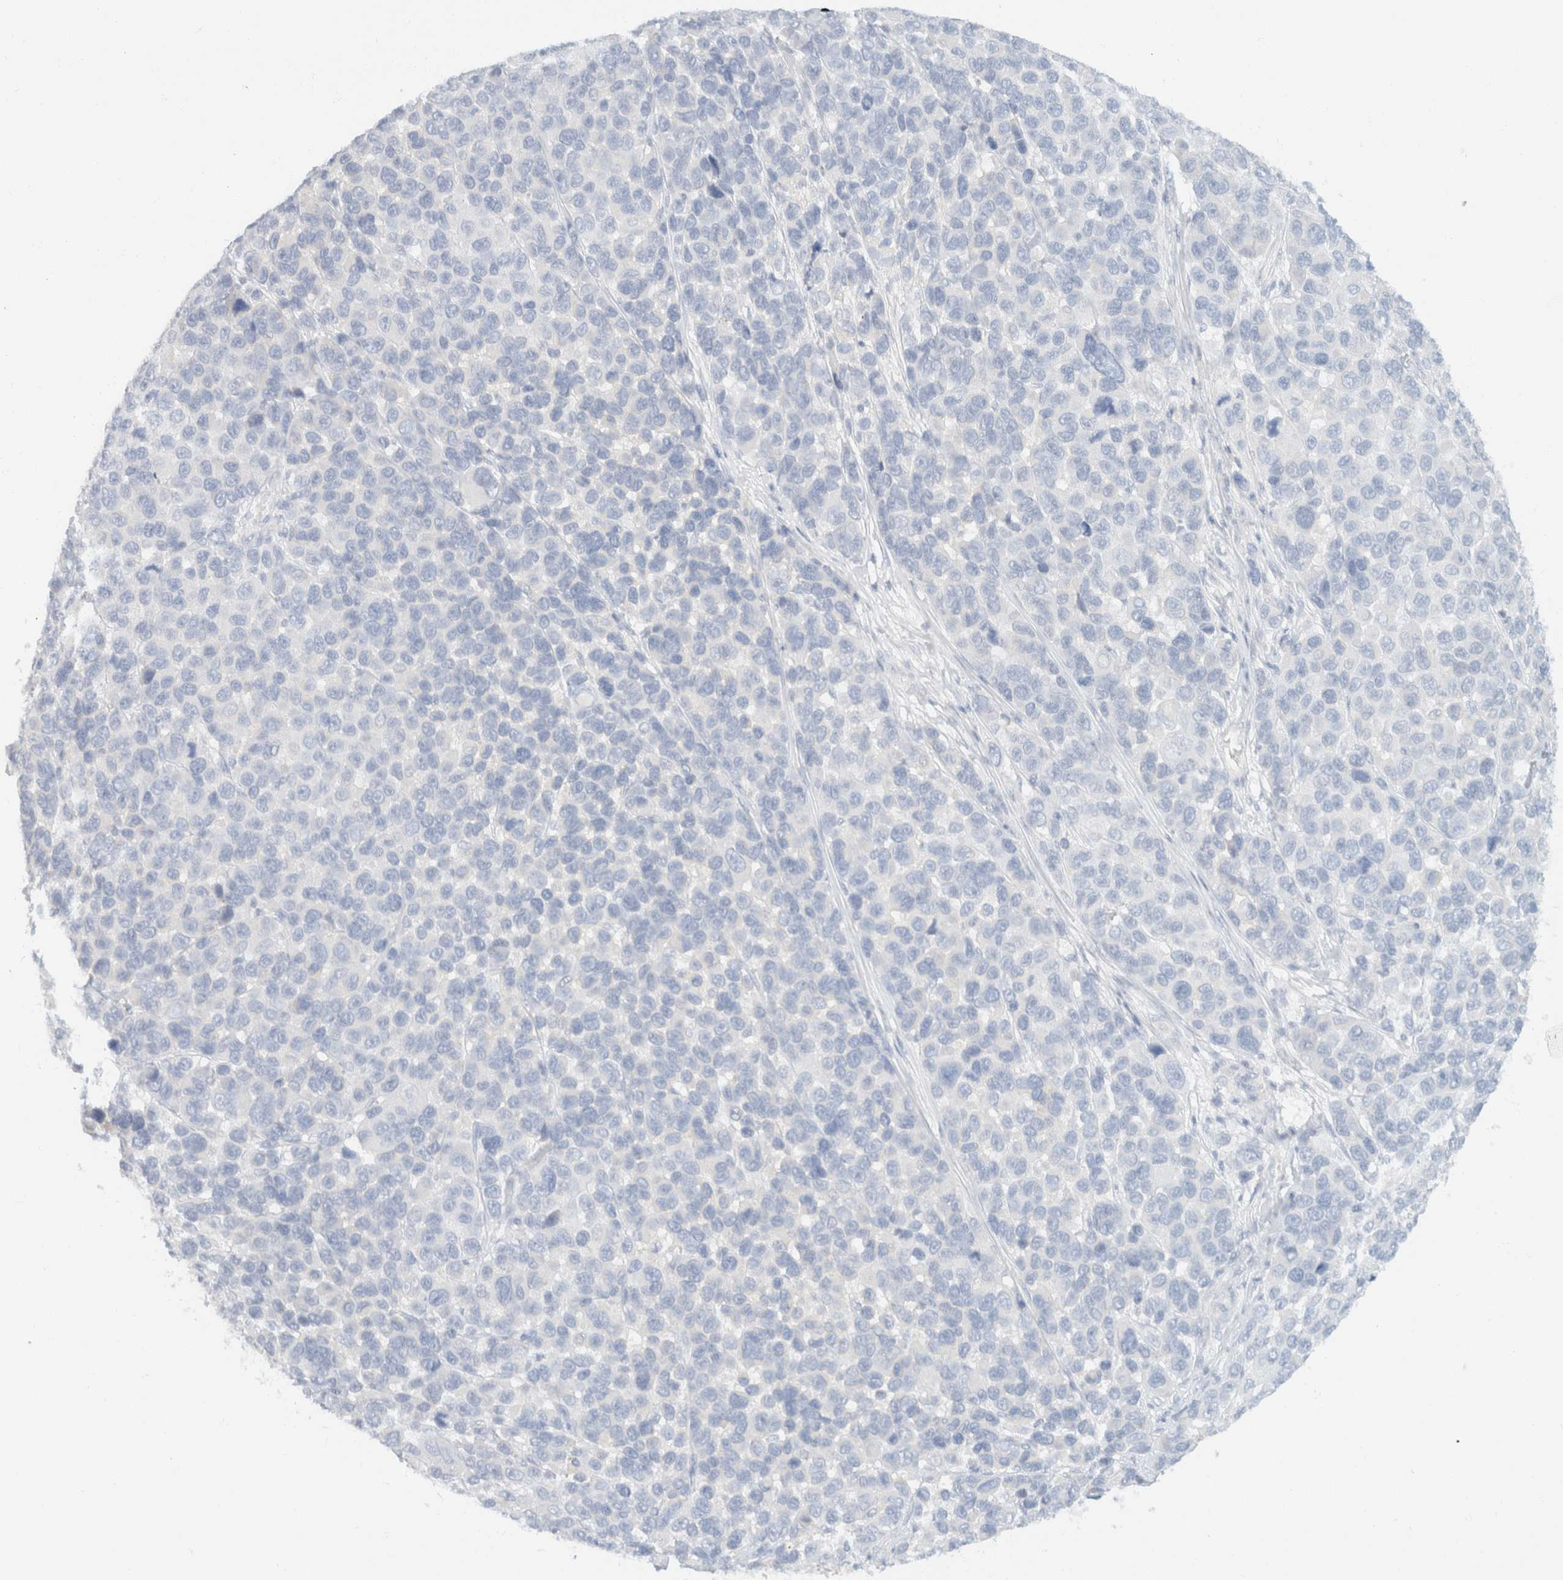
{"staining": {"intensity": "negative", "quantity": "none", "location": "none"}, "tissue": "melanoma", "cell_type": "Tumor cells", "image_type": "cancer", "snomed": [{"axis": "morphology", "description": "Malignant melanoma, NOS"}, {"axis": "topography", "description": "Skin"}], "caption": "Immunohistochemistry of human melanoma exhibits no expression in tumor cells.", "gene": "SH3GLB2", "patient": {"sex": "male", "age": 53}}